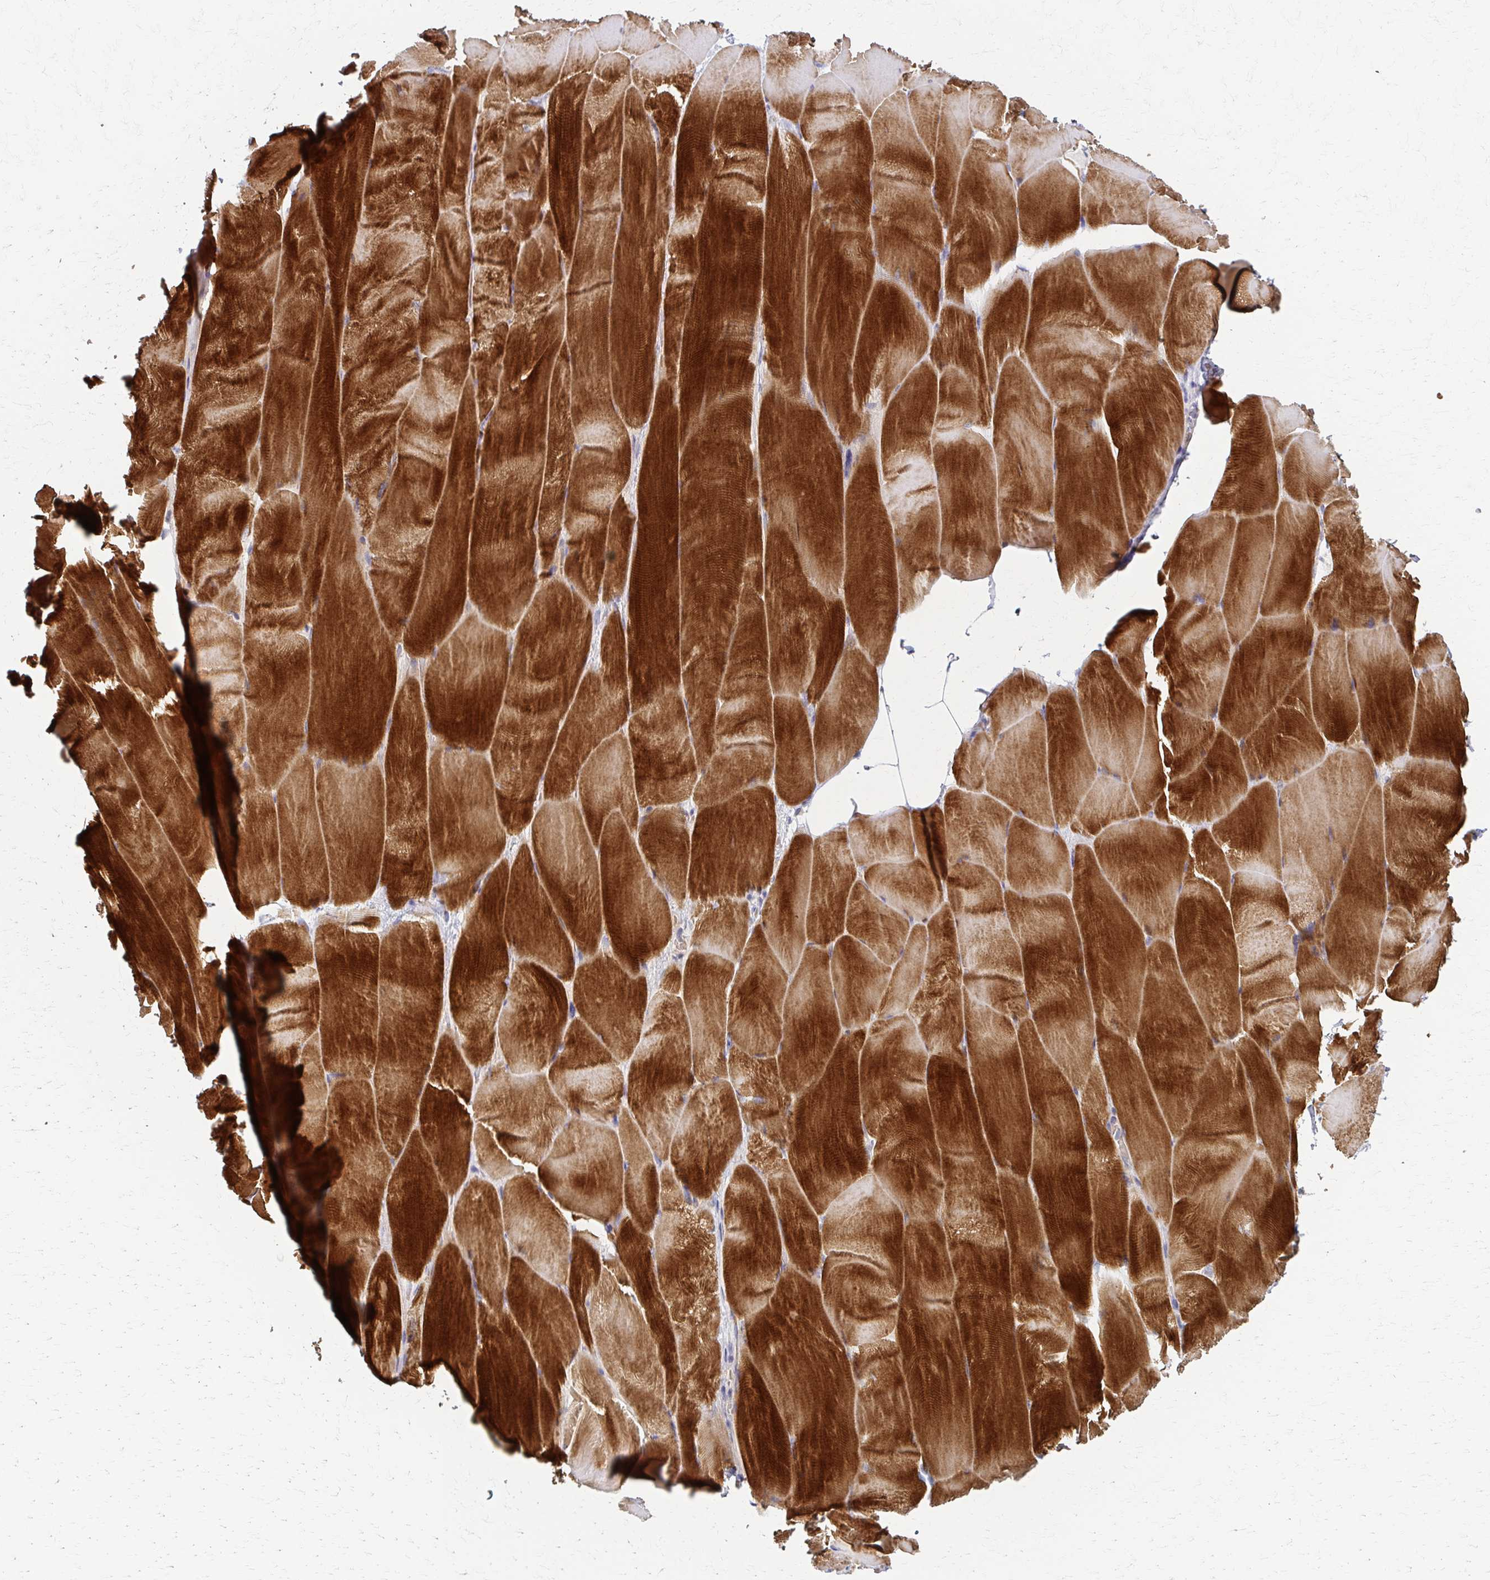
{"staining": {"intensity": "strong", "quantity": "25%-75%", "location": "cytoplasmic/membranous"}, "tissue": "skeletal muscle", "cell_type": "Myocytes", "image_type": "normal", "snomed": [{"axis": "morphology", "description": "Normal tissue, NOS"}, {"axis": "topography", "description": "Skeletal muscle"}], "caption": "An immunohistochemistry micrograph of benign tissue is shown. Protein staining in brown highlights strong cytoplasmic/membranous positivity in skeletal muscle within myocytes.", "gene": "SKA2", "patient": {"sex": "female", "age": 64}}